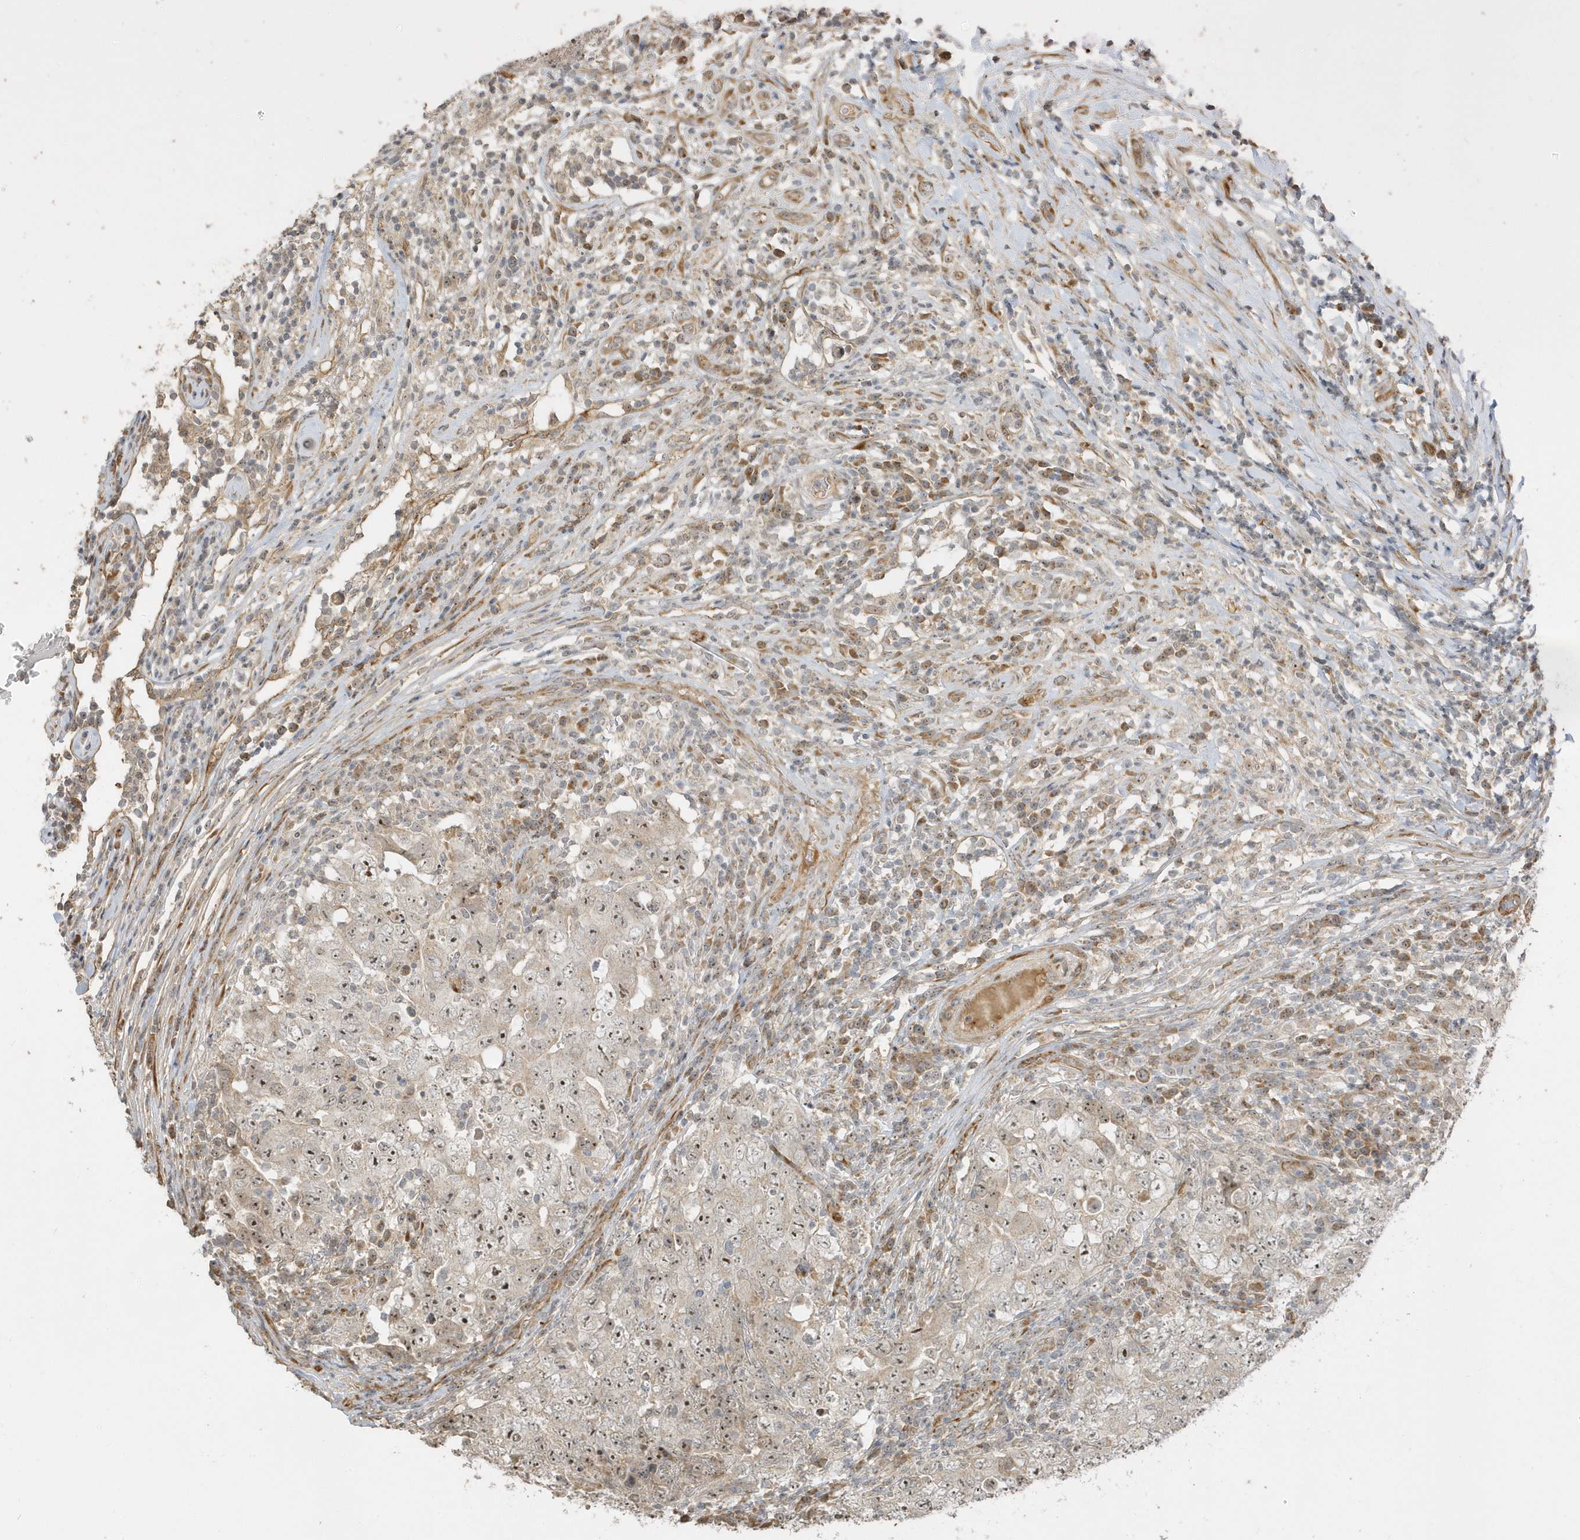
{"staining": {"intensity": "weak", "quantity": ">75%", "location": "nuclear"}, "tissue": "testis cancer", "cell_type": "Tumor cells", "image_type": "cancer", "snomed": [{"axis": "morphology", "description": "Carcinoma, Embryonal, NOS"}, {"axis": "topography", "description": "Testis"}], "caption": "Weak nuclear expression is seen in approximately >75% of tumor cells in testis cancer (embryonal carcinoma).", "gene": "ECM2", "patient": {"sex": "male", "age": 26}}